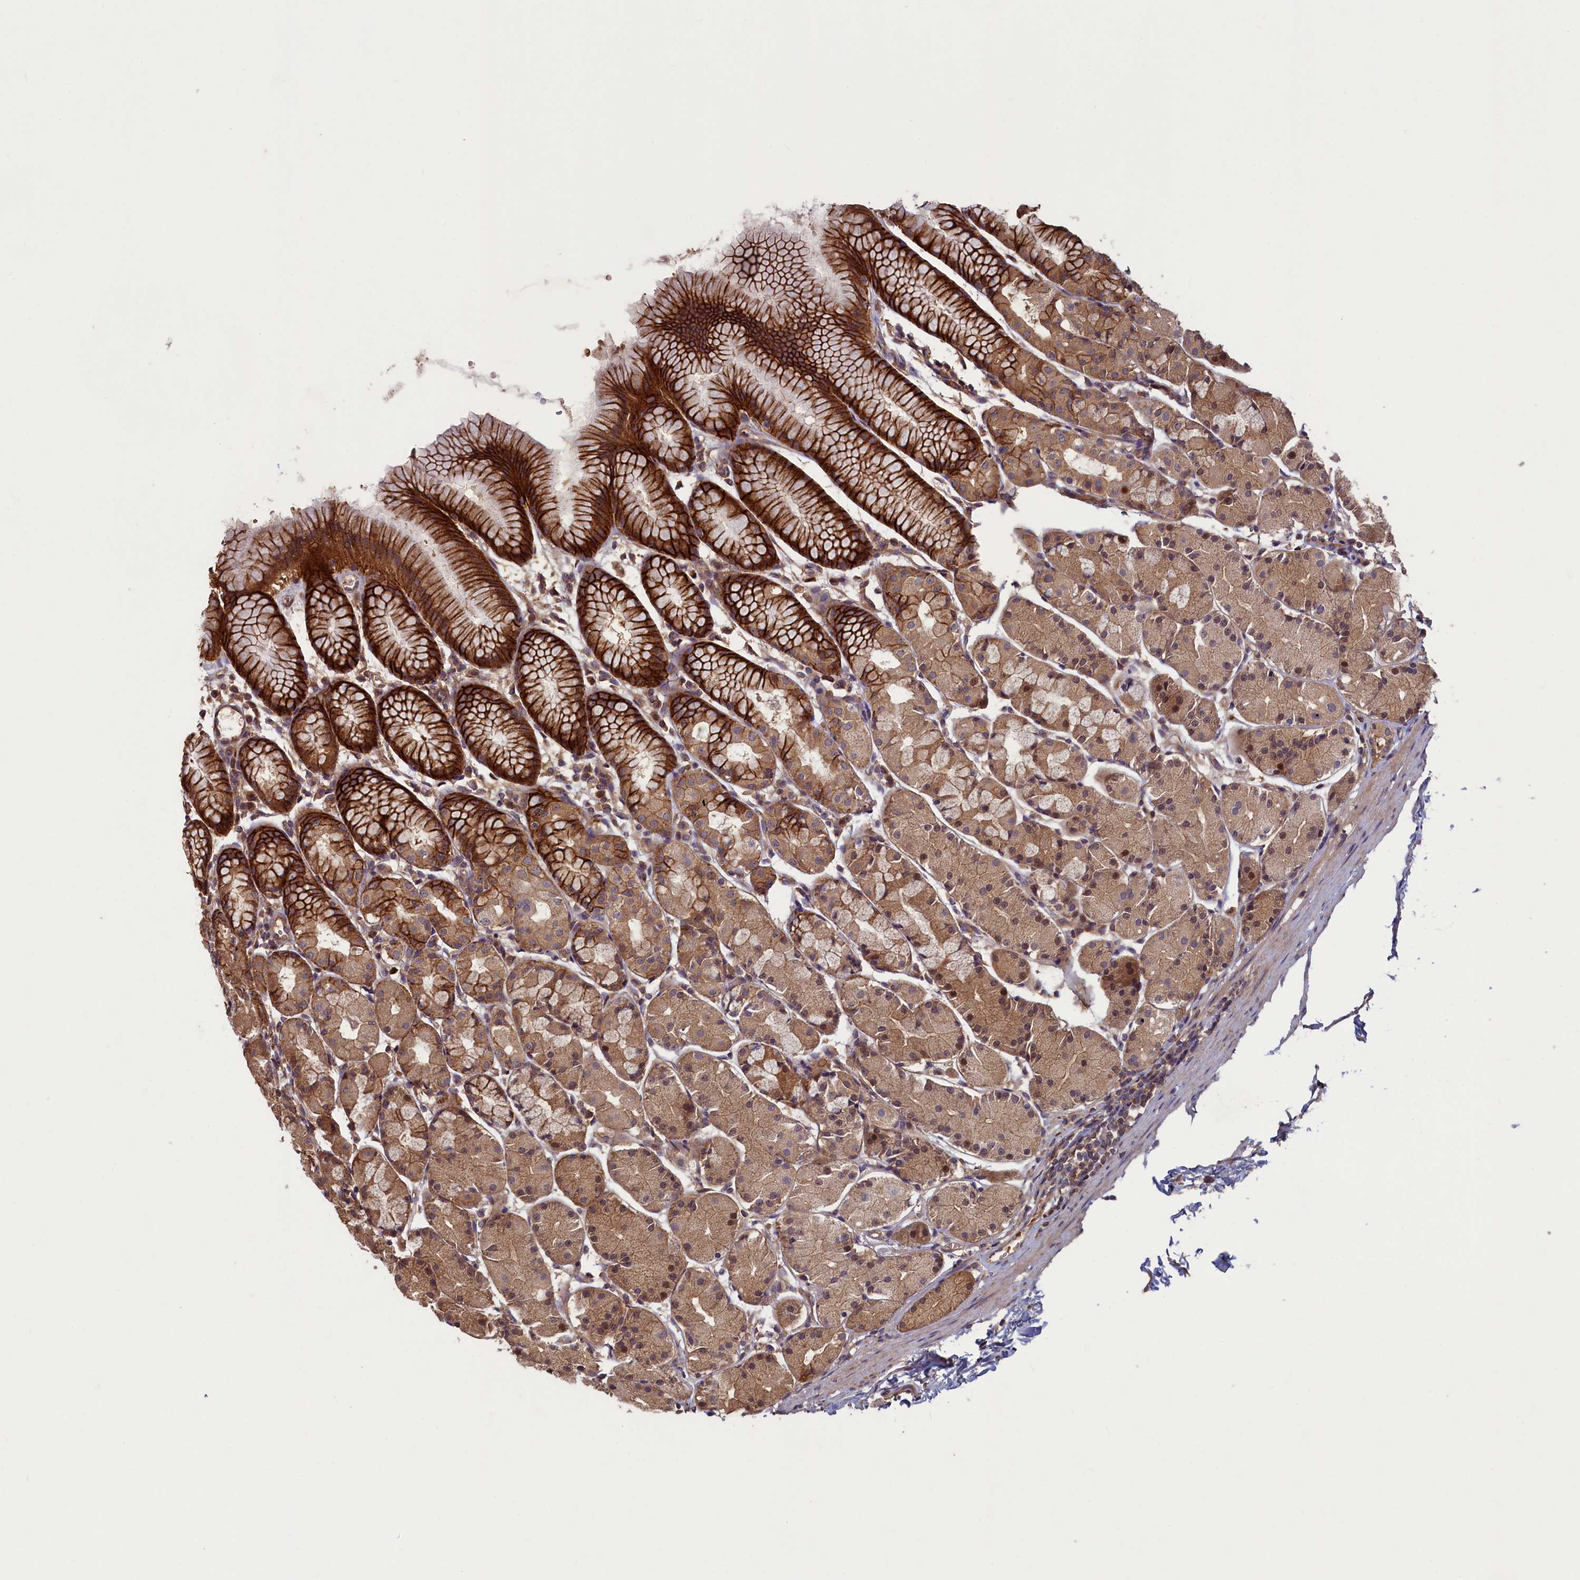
{"staining": {"intensity": "strong", "quantity": "25%-75%", "location": "cytoplasmic/membranous"}, "tissue": "stomach", "cell_type": "Glandular cells", "image_type": "normal", "snomed": [{"axis": "morphology", "description": "Normal tissue, NOS"}, {"axis": "topography", "description": "Stomach, upper"}], "caption": "Stomach stained with IHC reveals strong cytoplasmic/membranous staining in approximately 25%-75% of glandular cells.", "gene": "CIAO2B", "patient": {"sex": "male", "age": 47}}